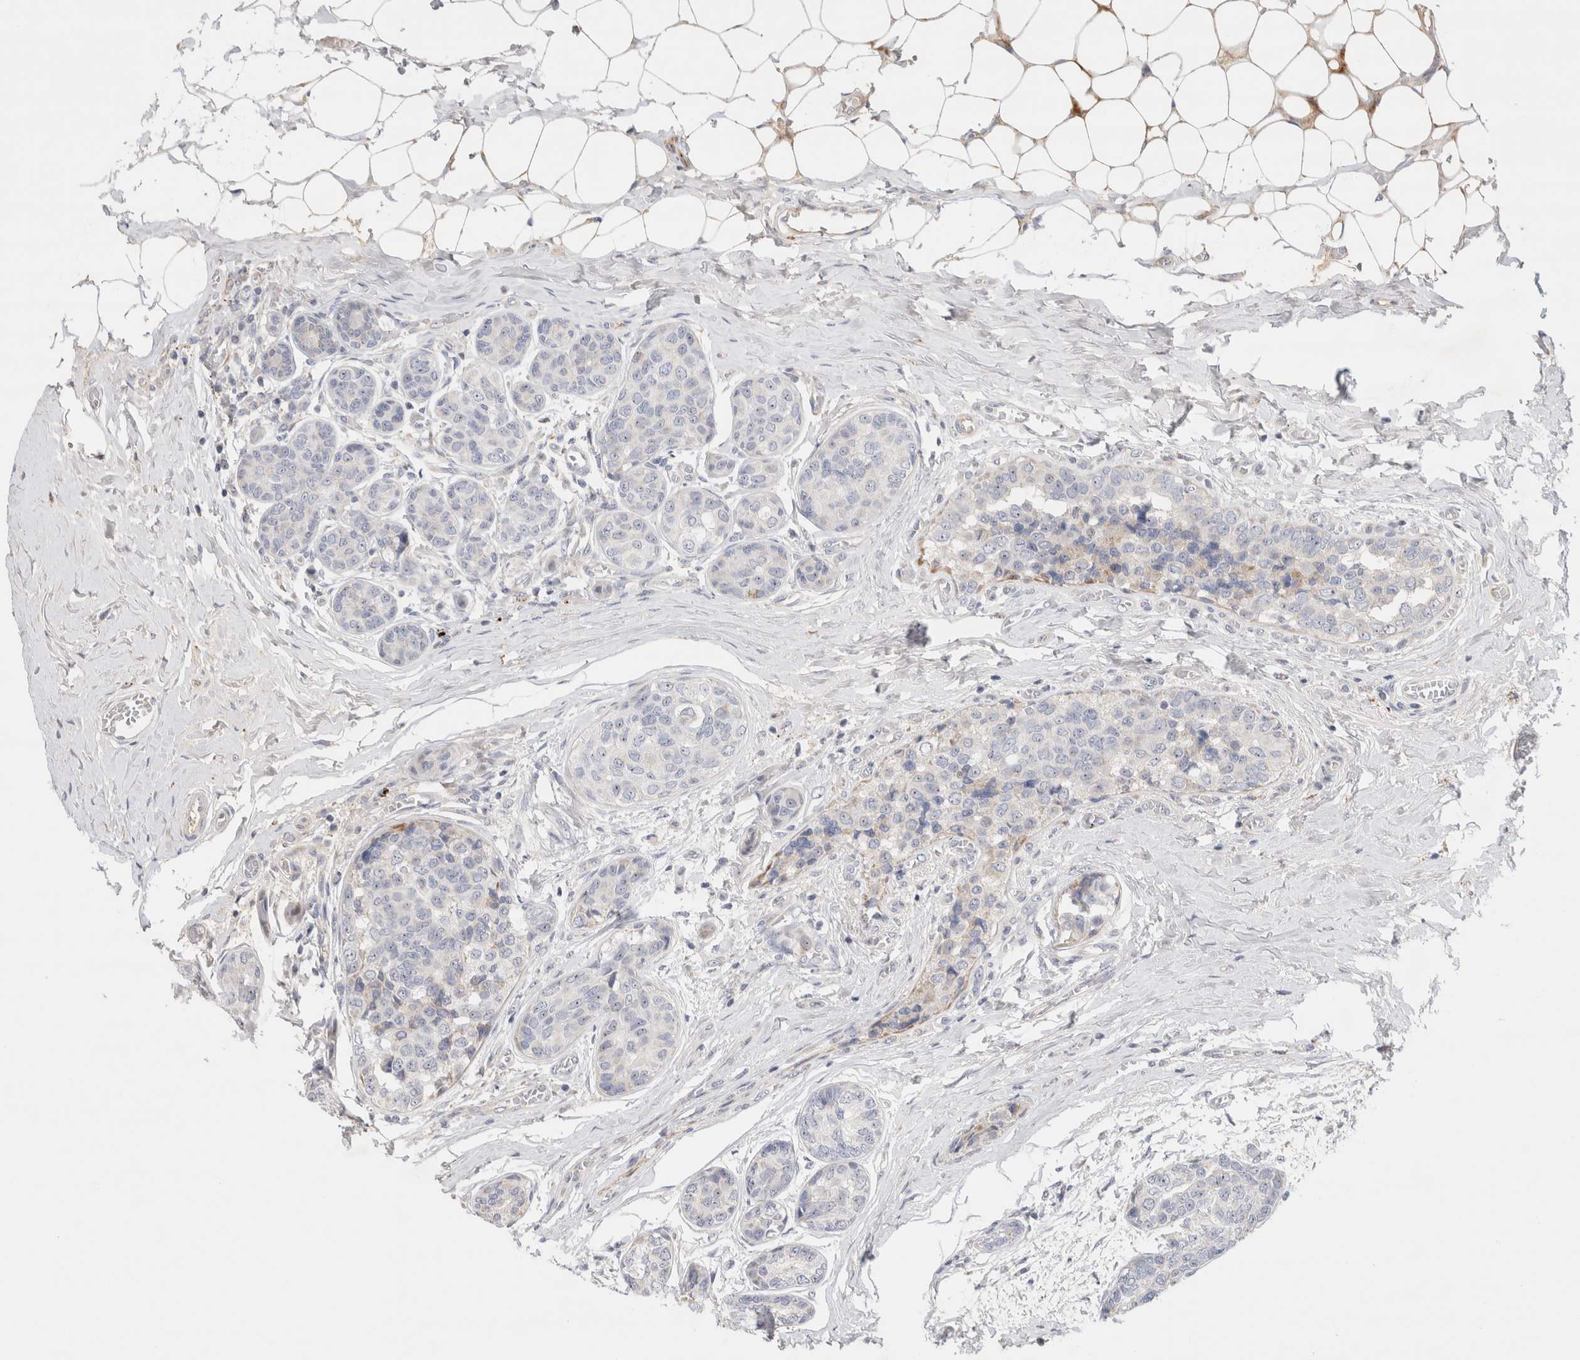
{"staining": {"intensity": "negative", "quantity": "none", "location": "none"}, "tissue": "breast cancer", "cell_type": "Tumor cells", "image_type": "cancer", "snomed": [{"axis": "morphology", "description": "Normal tissue, NOS"}, {"axis": "morphology", "description": "Duct carcinoma"}, {"axis": "topography", "description": "Breast"}], "caption": "High magnification brightfield microscopy of breast intraductal carcinoma stained with DAB (3,3'-diaminobenzidine) (brown) and counterstained with hematoxylin (blue): tumor cells show no significant staining.", "gene": "ECHDC2", "patient": {"sex": "female", "age": 43}}